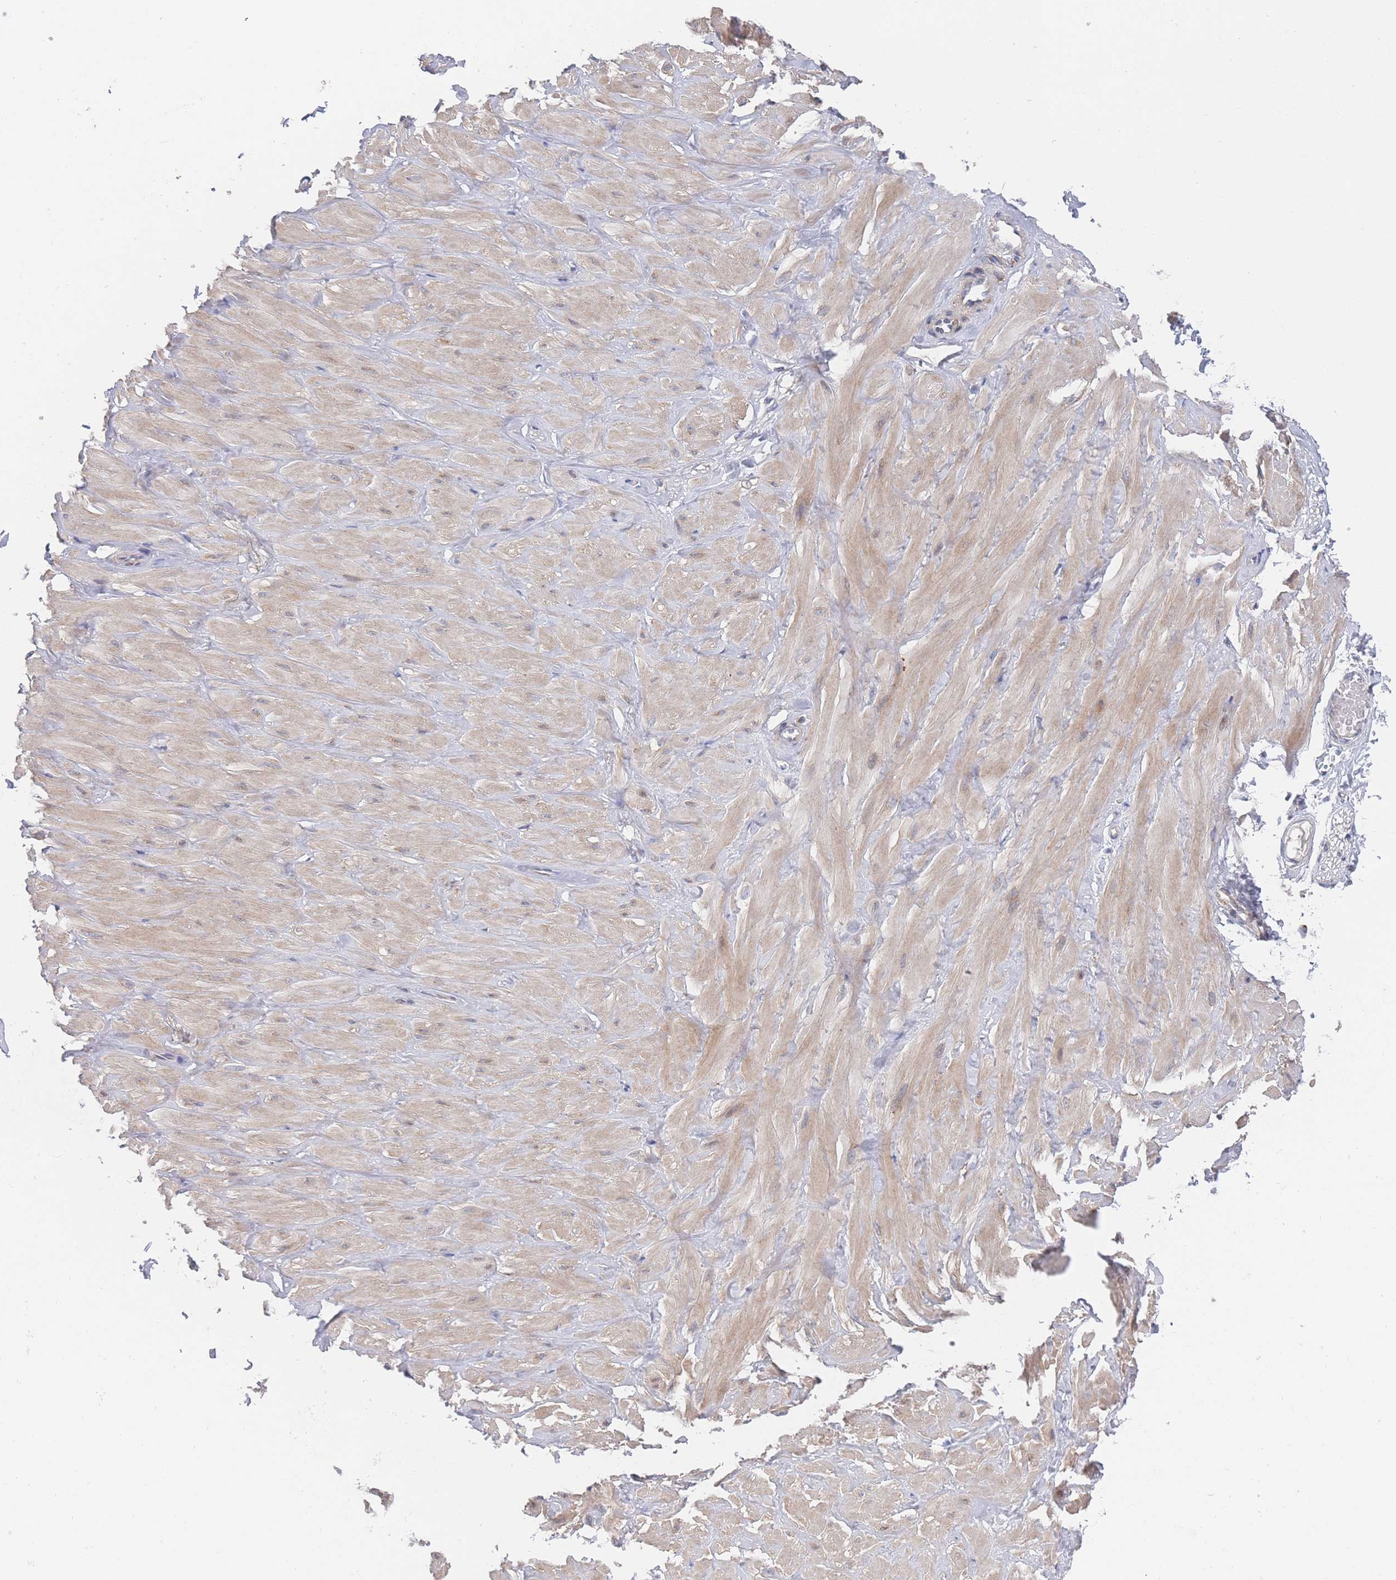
{"staining": {"intensity": "negative", "quantity": "none", "location": "none"}, "tissue": "adipose tissue", "cell_type": "Adipocytes", "image_type": "normal", "snomed": [{"axis": "morphology", "description": "Normal tissue, NOS"}, {"axis": "topography", "description": "Adipose tissue"}, {"axis": "topography", "description": "Vascular tissue"}, {"axis": "topography", "description": "Peripheral nerve tissue"}], "caption": "The histopathology image demonstrates no significant staining in adipocytes of adipose tissue.", "gene": "IKZF4", "patient": {"sex": "male", "age": 25}}